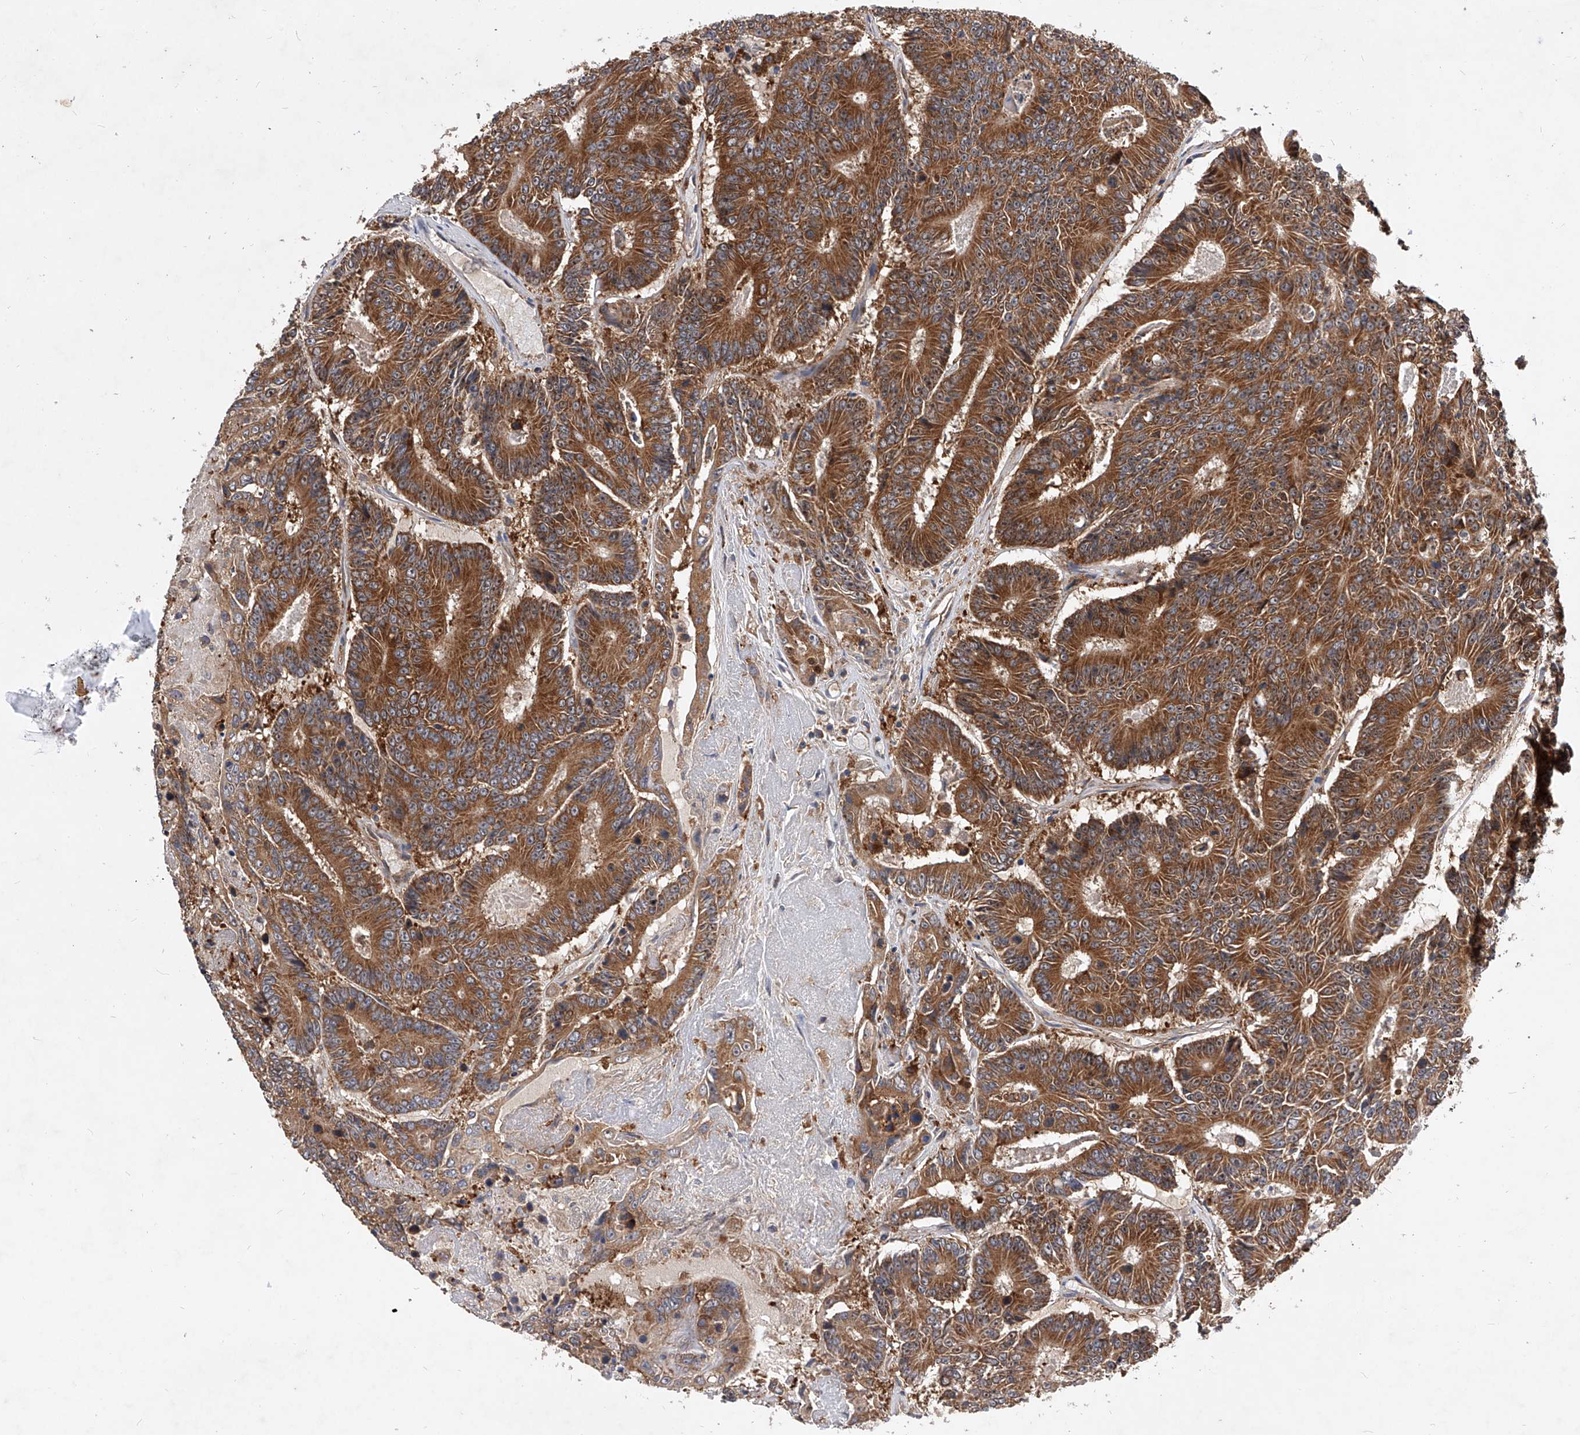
{"staining": {"intensity": "strong", "quantity": ">75%", "location": "cytoplasmic/membranous"}, "tissue": "colorectal cancer", "cell_type": "Tumor cells", "image_type": "cancer", "snomed": [{"axis": "morphology", "description": "Adenocarcinoma, NOS"}, {"axis": "topography", "description": "Colon"}], "caption": "Tumor cells show strong cytoplasmic/membranous staining in about >75% of cells in colorectal adenocarcinoma. (DAB IHC, brown staining for protein, blue staining for nuclei).", "gene": "CFAP410", "patient": {"sex": "male", "age": 83}}